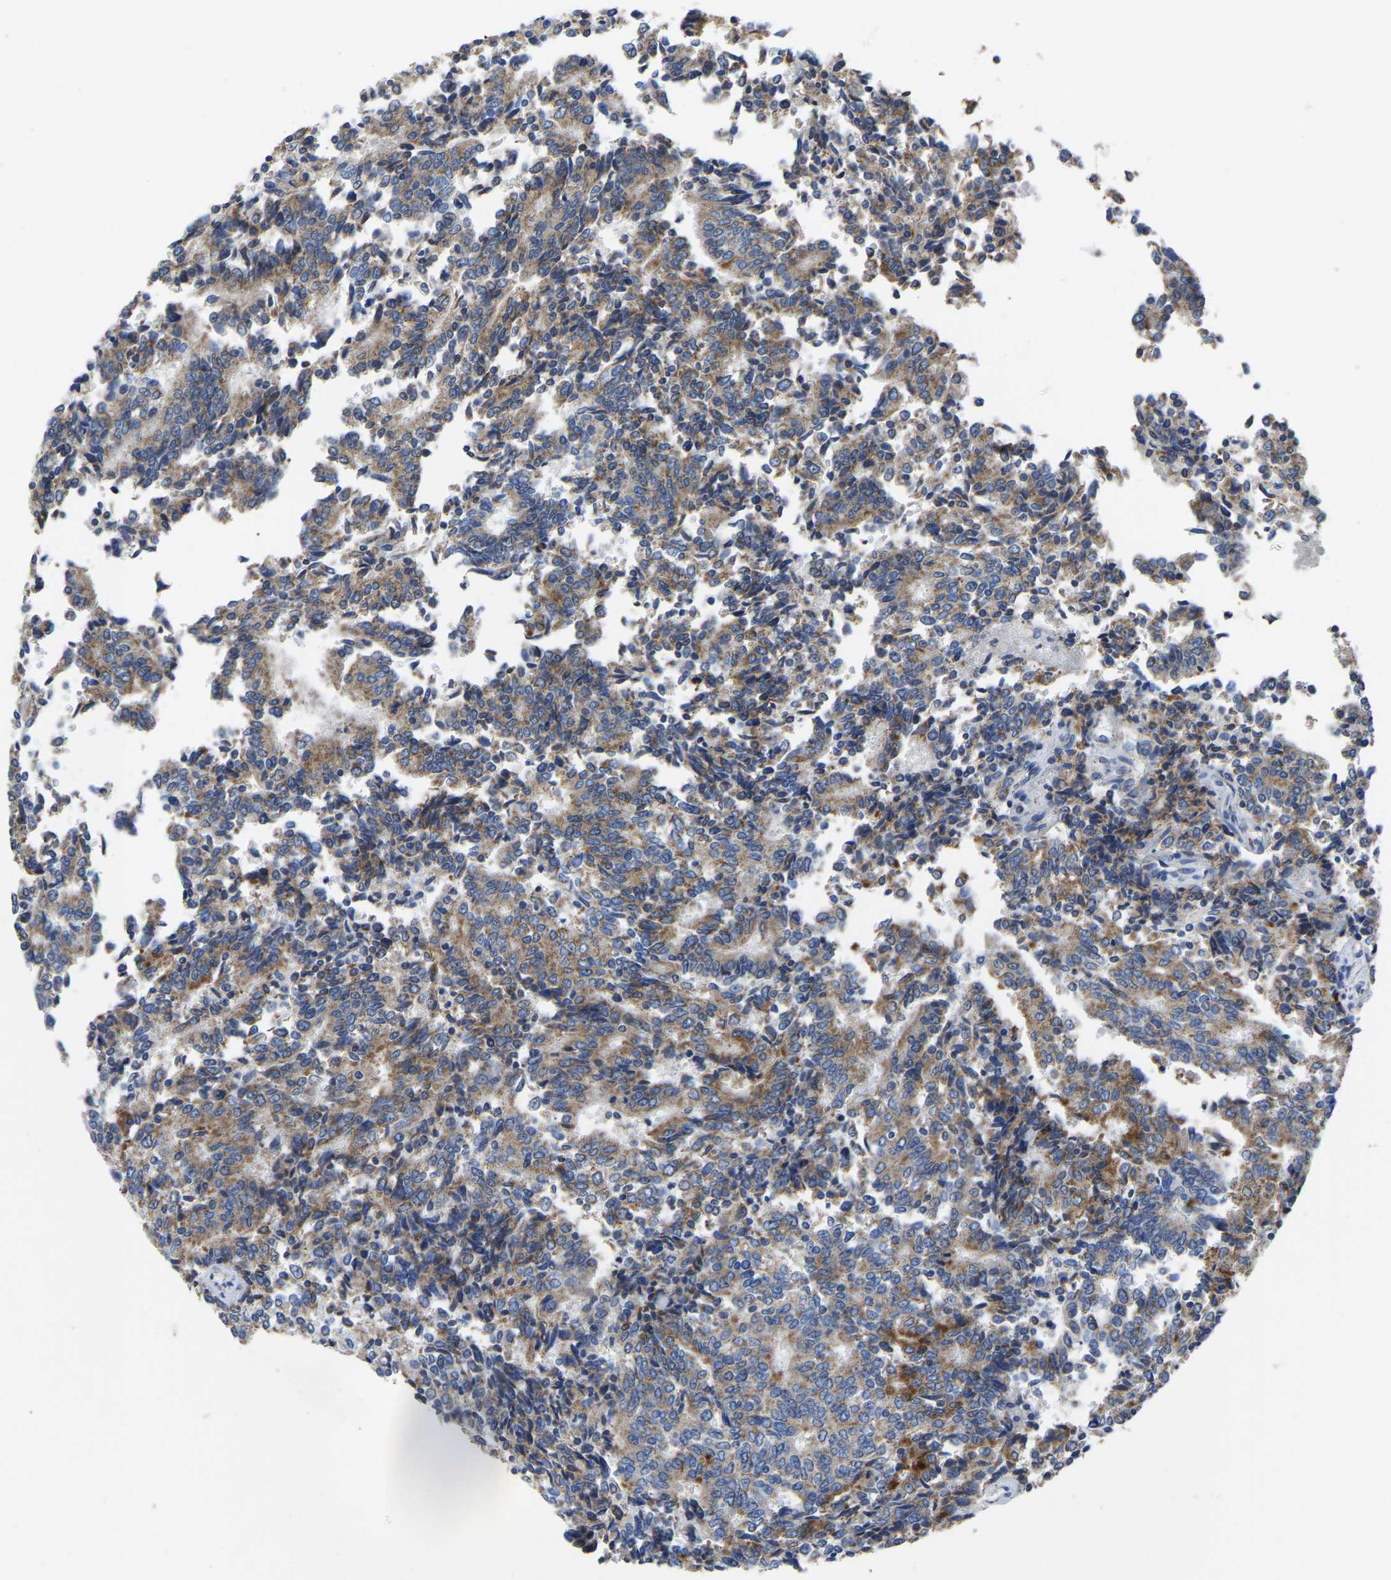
{"staining": {"intensity": "moderate", "quantity": ">75%", "location": "cytoplasmic/membranous"}, "tissue": "prostate cancer", "cell_type": "Tumor cells", "image_type": "cancer", "snomed": [{"axis": "morphology", "description": "Normal tissue, NOS"}, {"axis": "morphology", "description": "Adenocarcinoma, High grade"}, {"axis": "topography", "description": "Prostate"}, {"axis": "topography", "description": "Seminal veicle"}], "caption": "Prostate cancer stained with a brown dye demonstrates moderate cytoplasmic/membranous positive expression in about >75% of tumor cells.", "gene": "ETFA", "patient": {"sex": "male", "age": 55}}